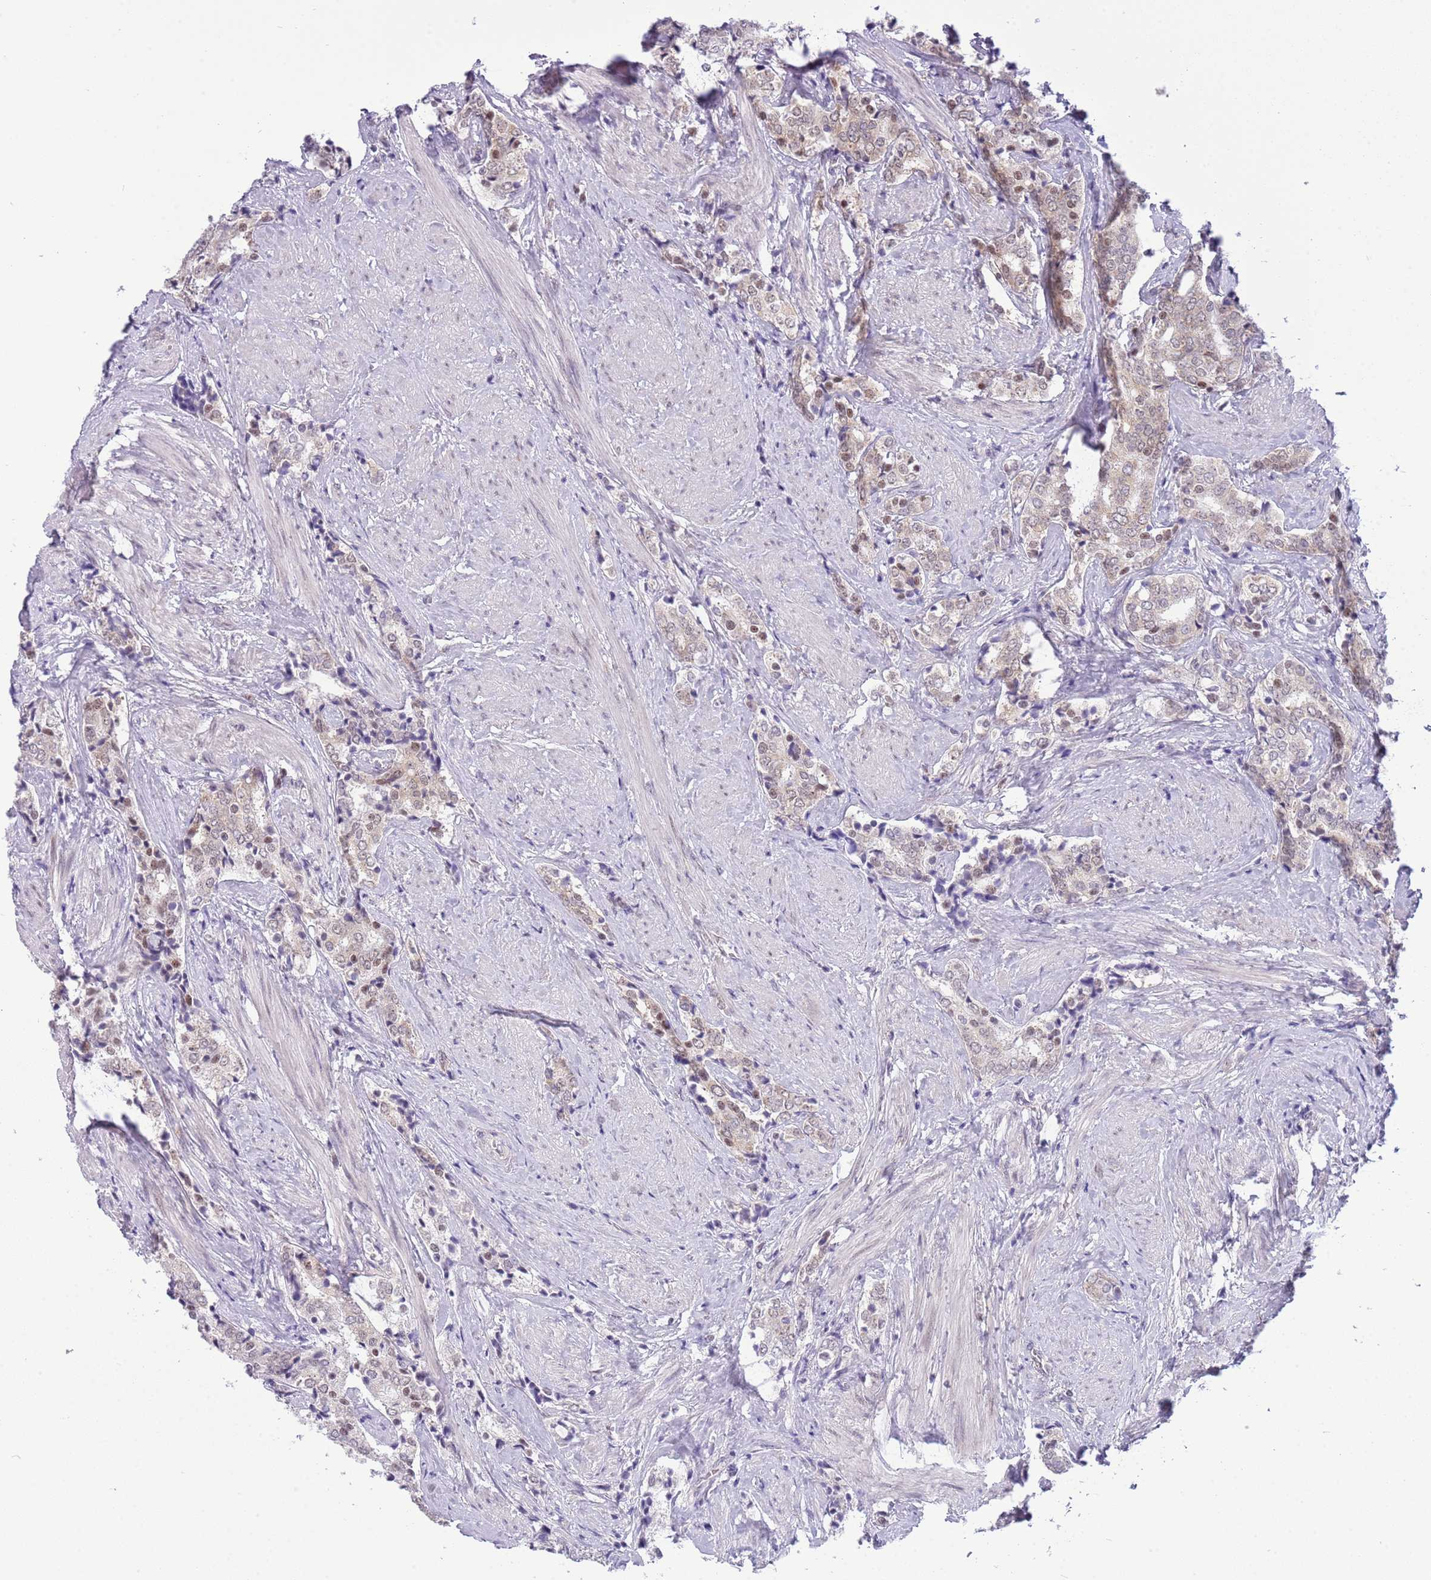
{"staining": {"intensity": "weak", "quantity": "<25%", "location": "nuclear"}, "tissue": "prostate cancer", "cell_type": "Tumor cells", "image_type": "cancer", "snomed": [{"axis": "morphology", "description": "Adenocarcinoma, High grade"}, {"axis": "topography", "description": "Prostate"}], "caption": "Immunohistochemistry photomicrograph of prostate cancer (high-grade adenocarcinoma) stained for a protein (brown), which shows no expression in tumor cells.", "gene": "FAM120C", "patient": {"sex": "male", "age": 71}}